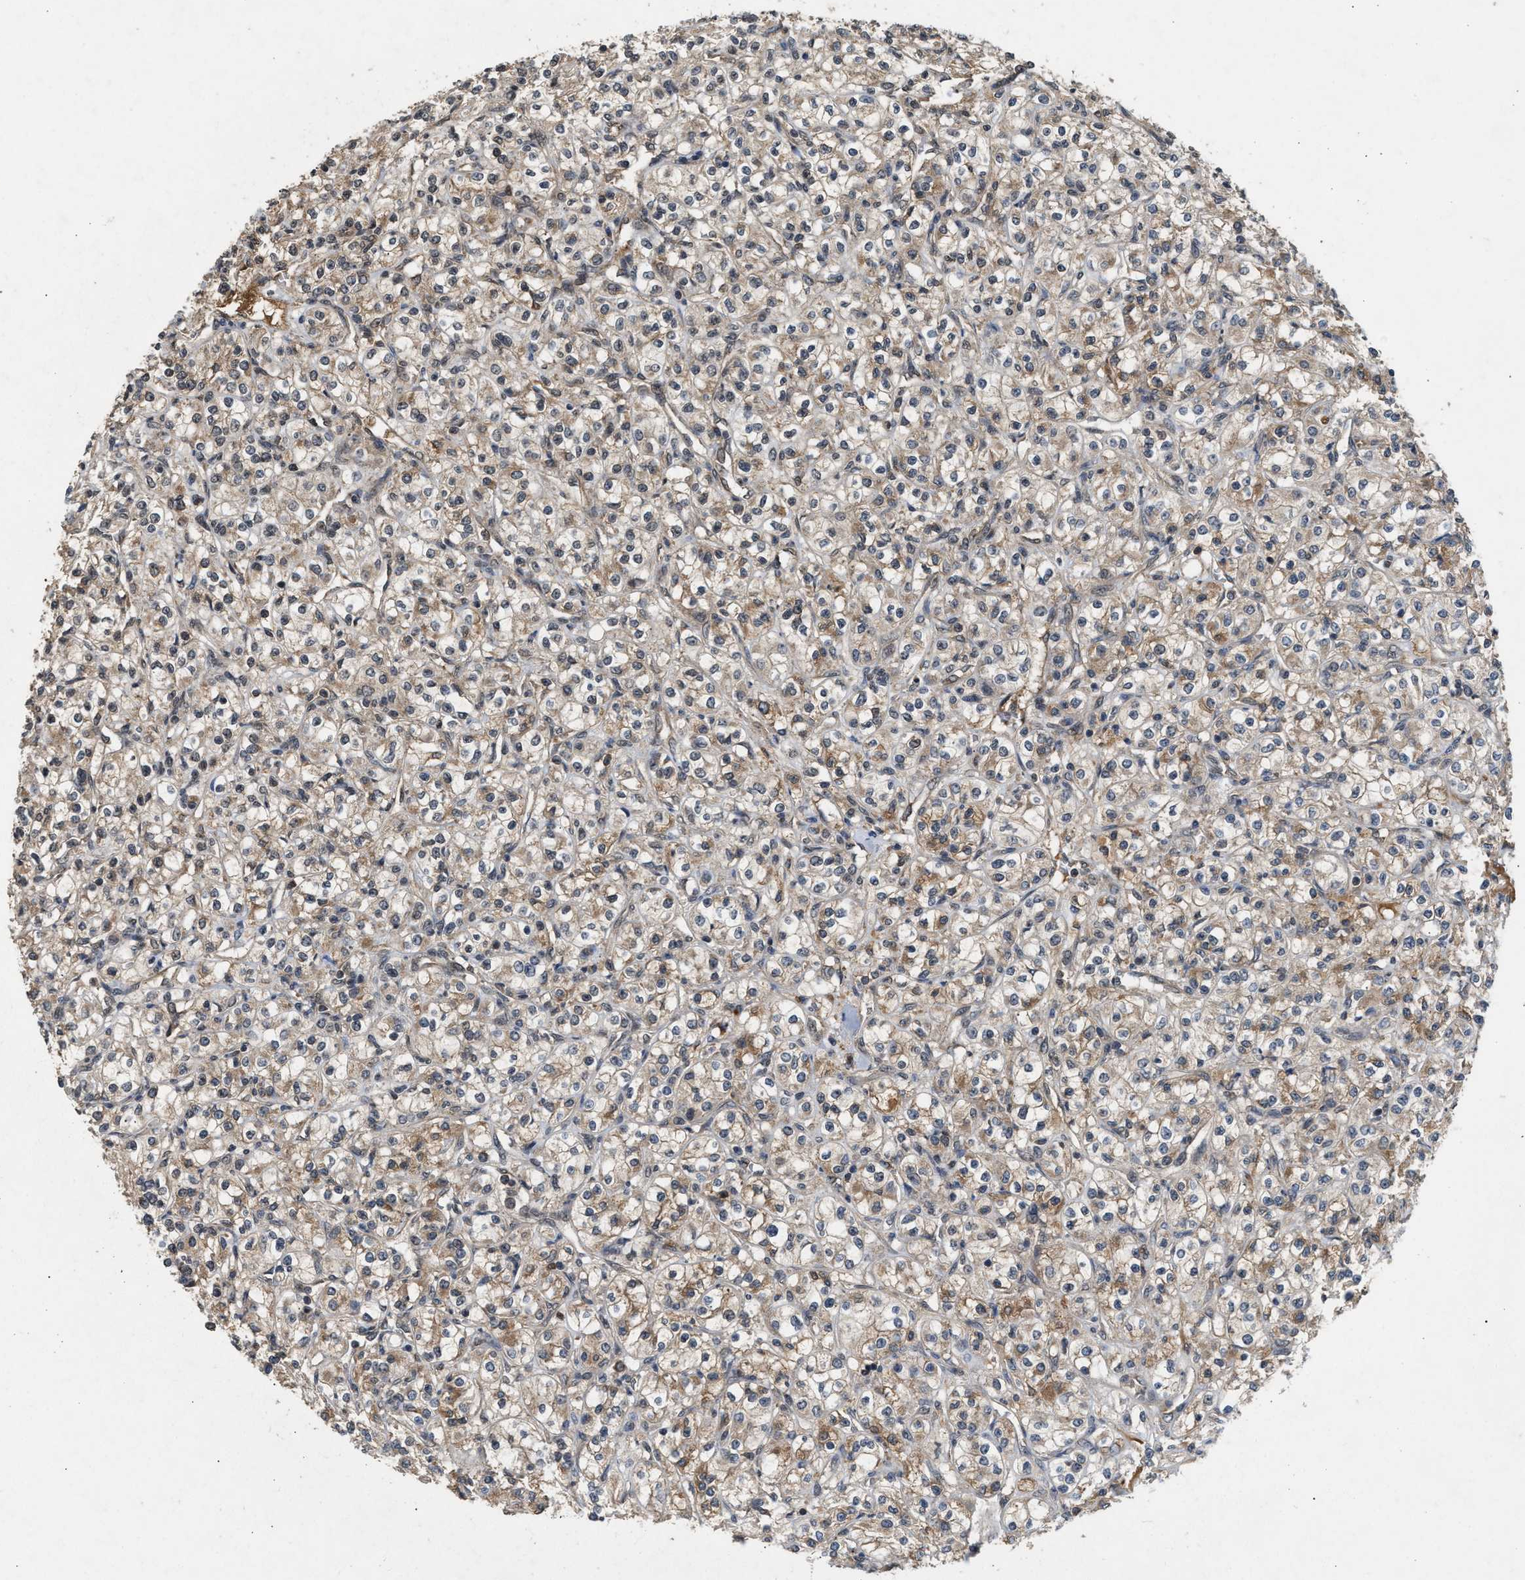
{"staining": {"intensity": "weak", "quantity": "25%-75%", "location": "cytoplasmic/membranous,nuclear"}, "tissue": "renal cancer", "cell_type": "Tumor cells", "image_type": "cancer", "snomed": [{"axis": "morphology", "description": "Adenocarcinoma, NOS"}, {"axis": "topography", "description": "Kidney"}], "caption": "Renal adenocarcinoma stained with immunohistochemistry shows weak cytoplasmic/membranous and nuclear staining in approximately 25%-75% of tumor cells. (DAB IHC, brown staining for protein, blue staining for nuclei).", "gene": "RUSC2", "patient": {"sex": "male", "age": 77}}